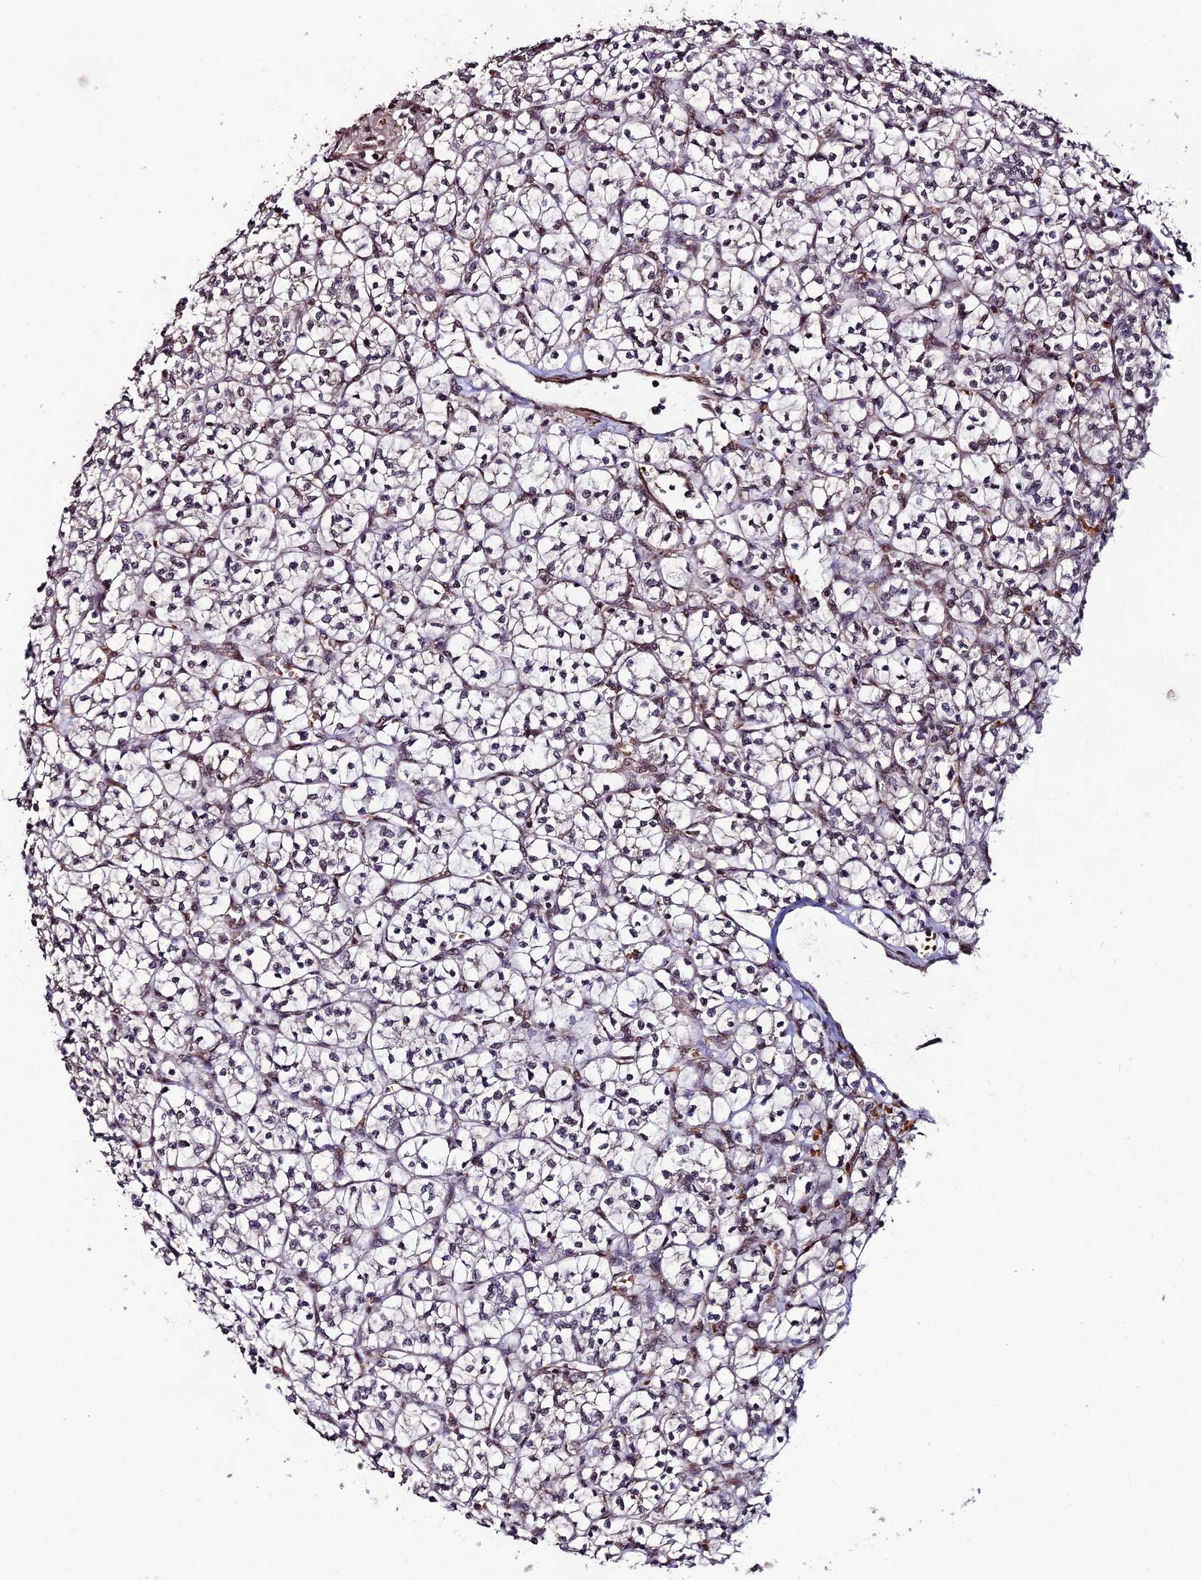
{"staining": {"intensity": "negative", "quantity": "none", "location": "none"}, "tissue": "renal cancer", "cell_type": "Tumor cells", "image_type": "cancer", "snomed": [{"axis": "morphology", "description": "Adenocarcinoma, NOS"}, {"axis": "topography", "description": "Kidney"}], "caption": "Tumor cells are negative for protein expression in human renal adenocarcinoma.", "gene": "CABIN1", "patient": {"sex": "female", "age": 64}}